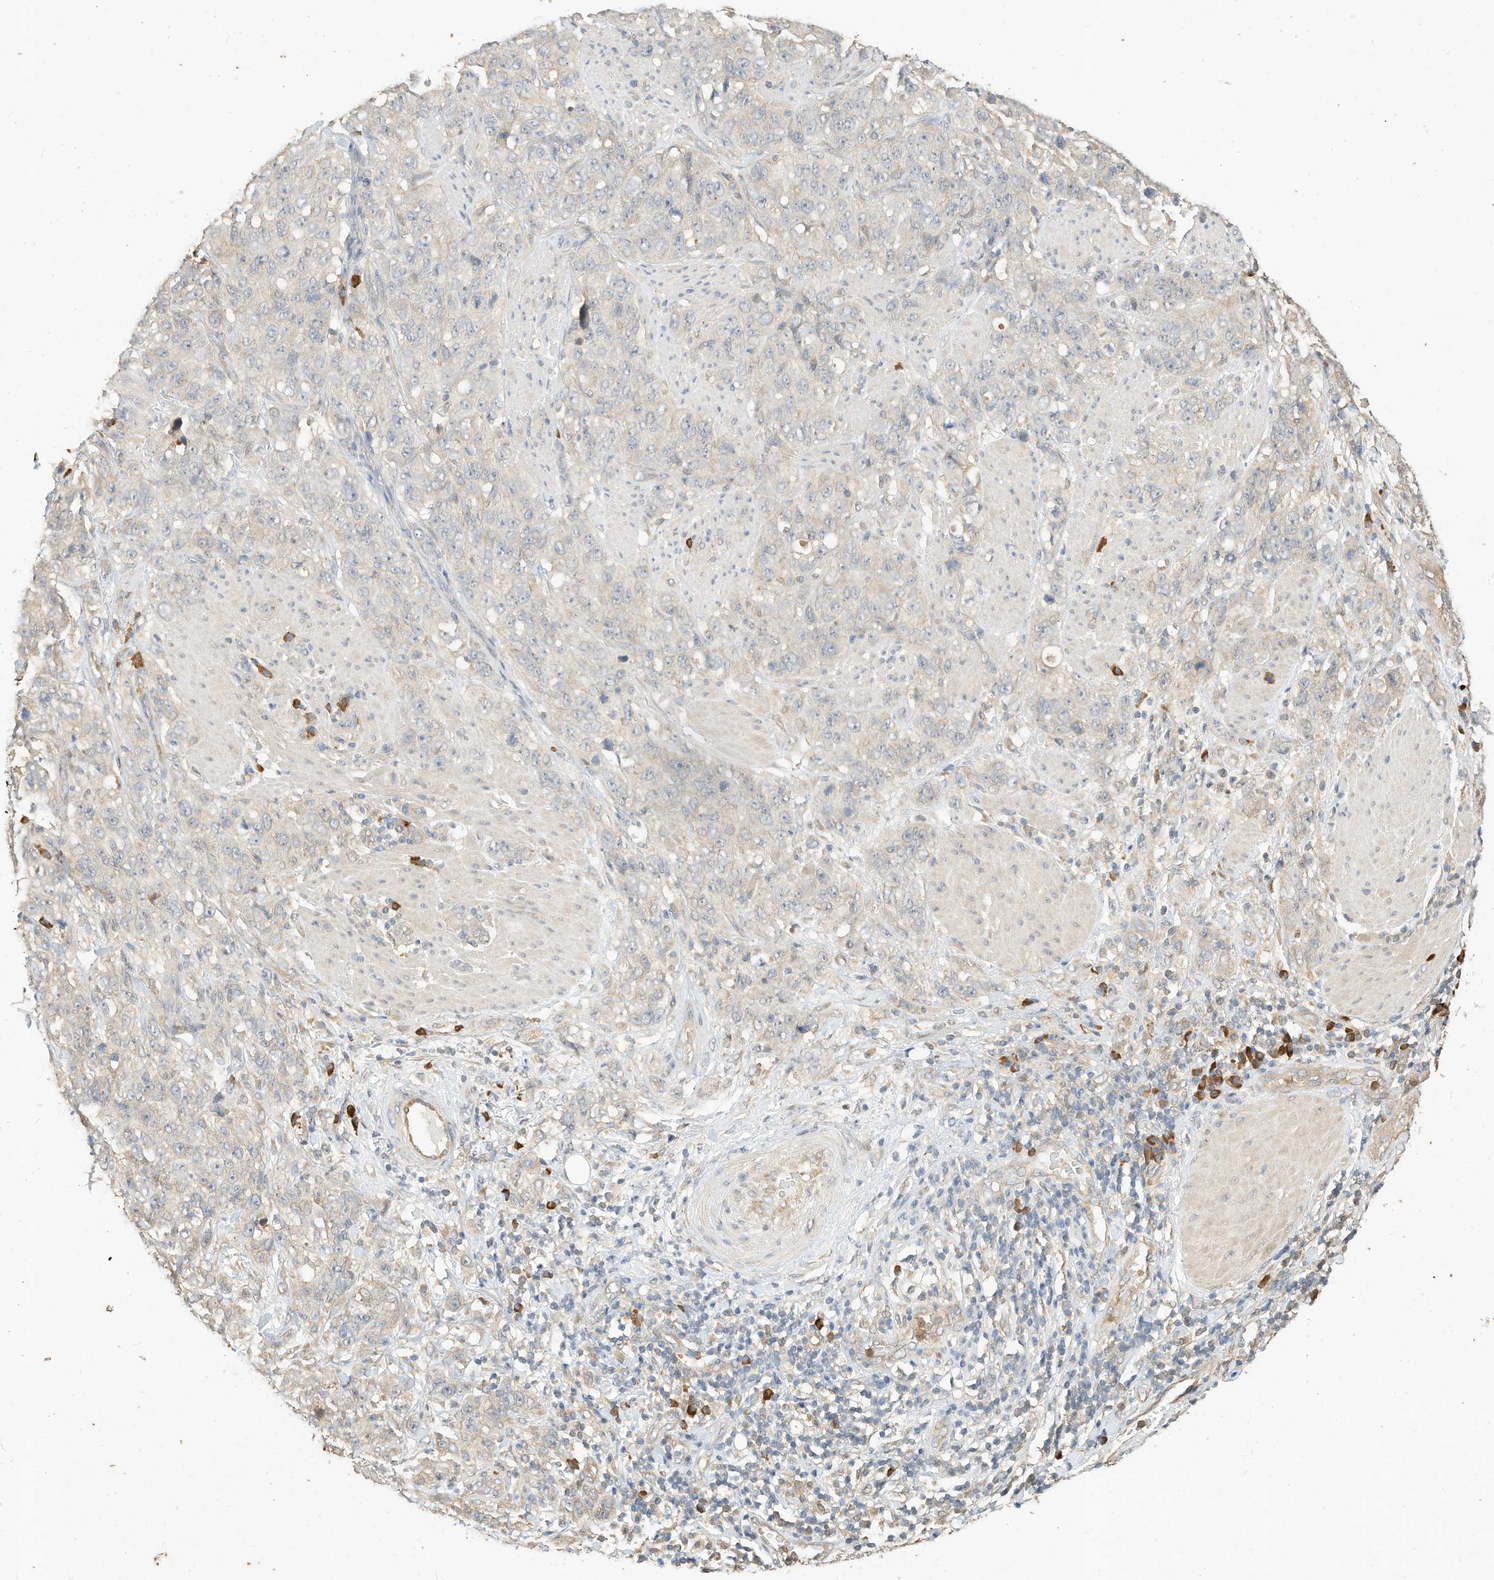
{"staining": {"intensity": "negative", "quantity": "none", "location": "none"}, "tissue": "stomach cancer", "cell_type": "Tumor cells", "image_type": "cancer", "snomed": [{"axis": "morphology", "description": "Adenocarcinoma, NOS"}, {"axis": "topography", "description": "Stomach"}], "caption": "Tumor cells show no significant staining in stomach cancer. (Stains: DAB immunohistochemistry with hematoxylin counter stain, Microscopy: brightfield microscopy at high magnification).", "gene": "OFD1", "patient": {"sex": "male", "age": 48}}